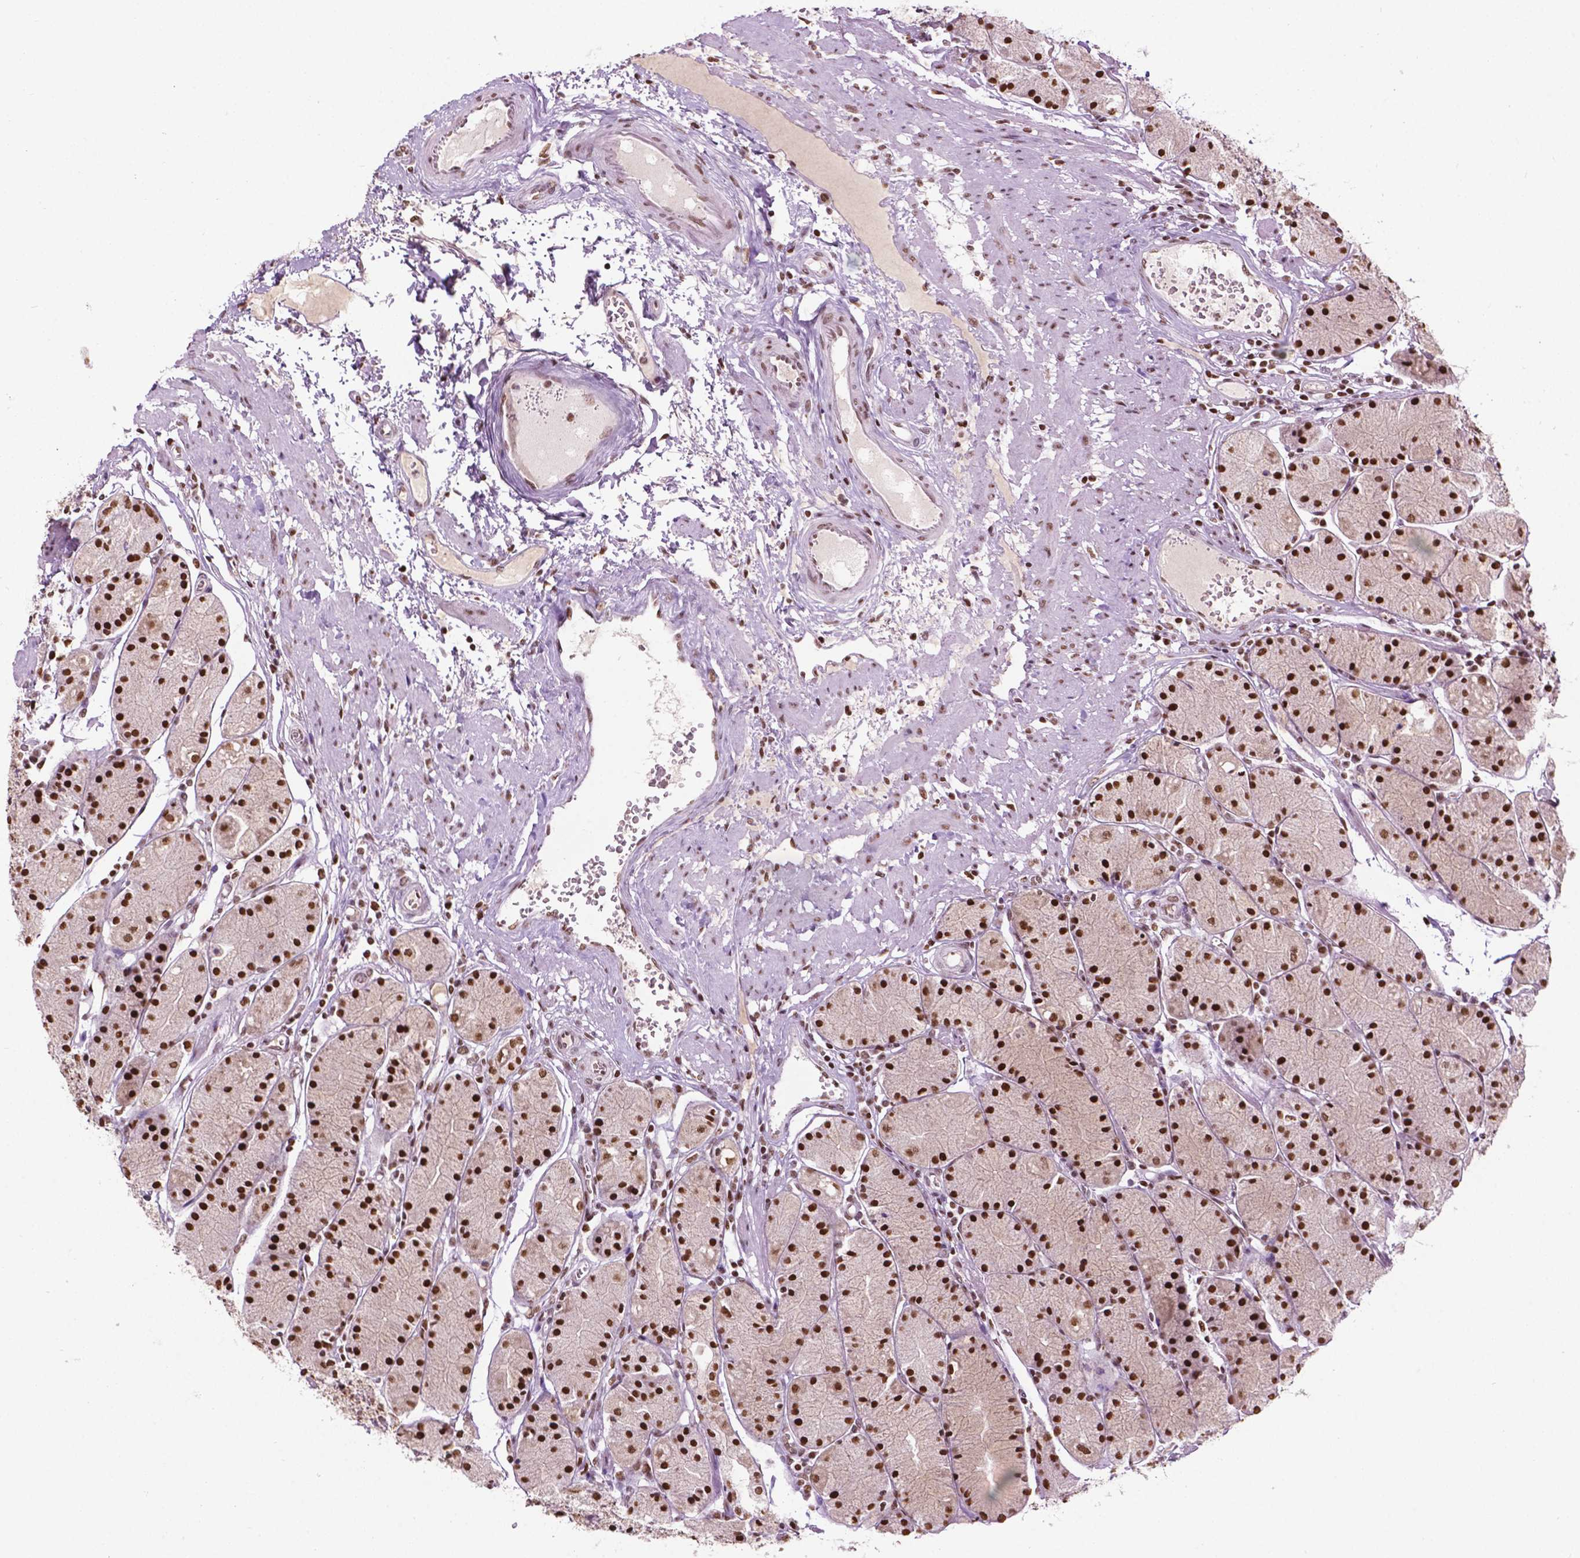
{"staining": {"intensity": "strong", "quantity": ">75%", "location": "nuclear"}, "tissue": "stomach", "cell_type": "Glandular cells", "image_type": "normal", "snomed": [{"axis": "morphology", "description": "Normal tissue, NOS"}, {"axis": "topography", "description": "Stomach, upper"}], "caption": "A brown stain labels strong nuclear positivity of a protein in glandular cells of normal stomach.", "gene": "COL23A1", "patient": {"sex": "male", "age": 69}}